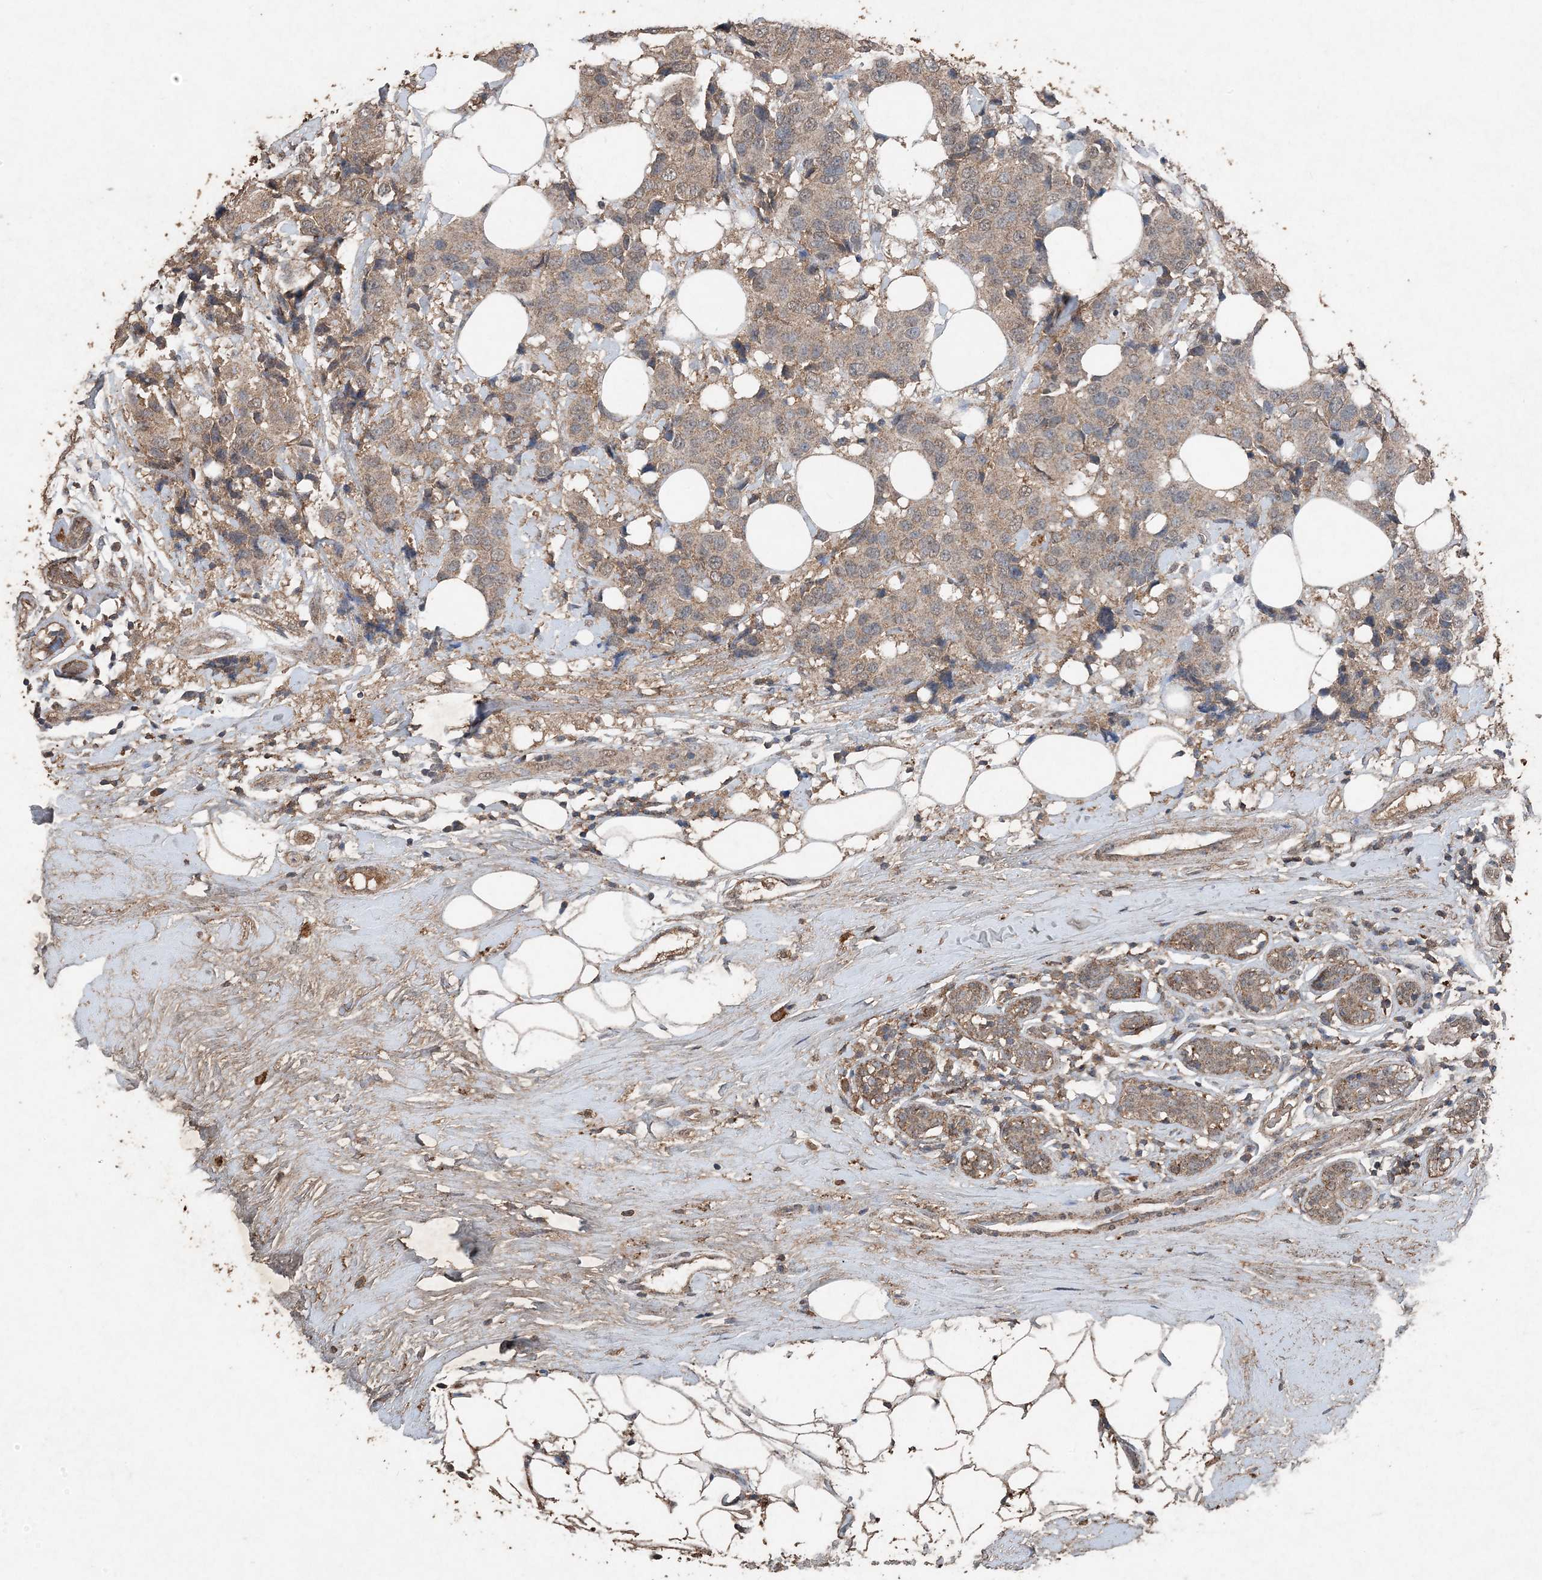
{"staining": {"intensity": "moderate", "quantity": ">75%", "location": "cytoplasmic/membranous"}, "tissue": "breast cancer", "cell_type": "Tumor cells", "image_type": "cancer", "snomed": [{"axis": "morphology", "description": "Normal tissue, NOS"}, {"axis": "morphology", "description": "Duct carcinoma"}, {"axis": "topography", "description": "Breast"}], "caption": "Immunohistochemical staining of breast cancer (invasive ductal carcinoma) demonstrates medium levels of moderate cytoplasmic/membranous staining in about >75% of tumor cells.", "gene": "FCN3", "patient": {"sex": "female", "age": 39}}